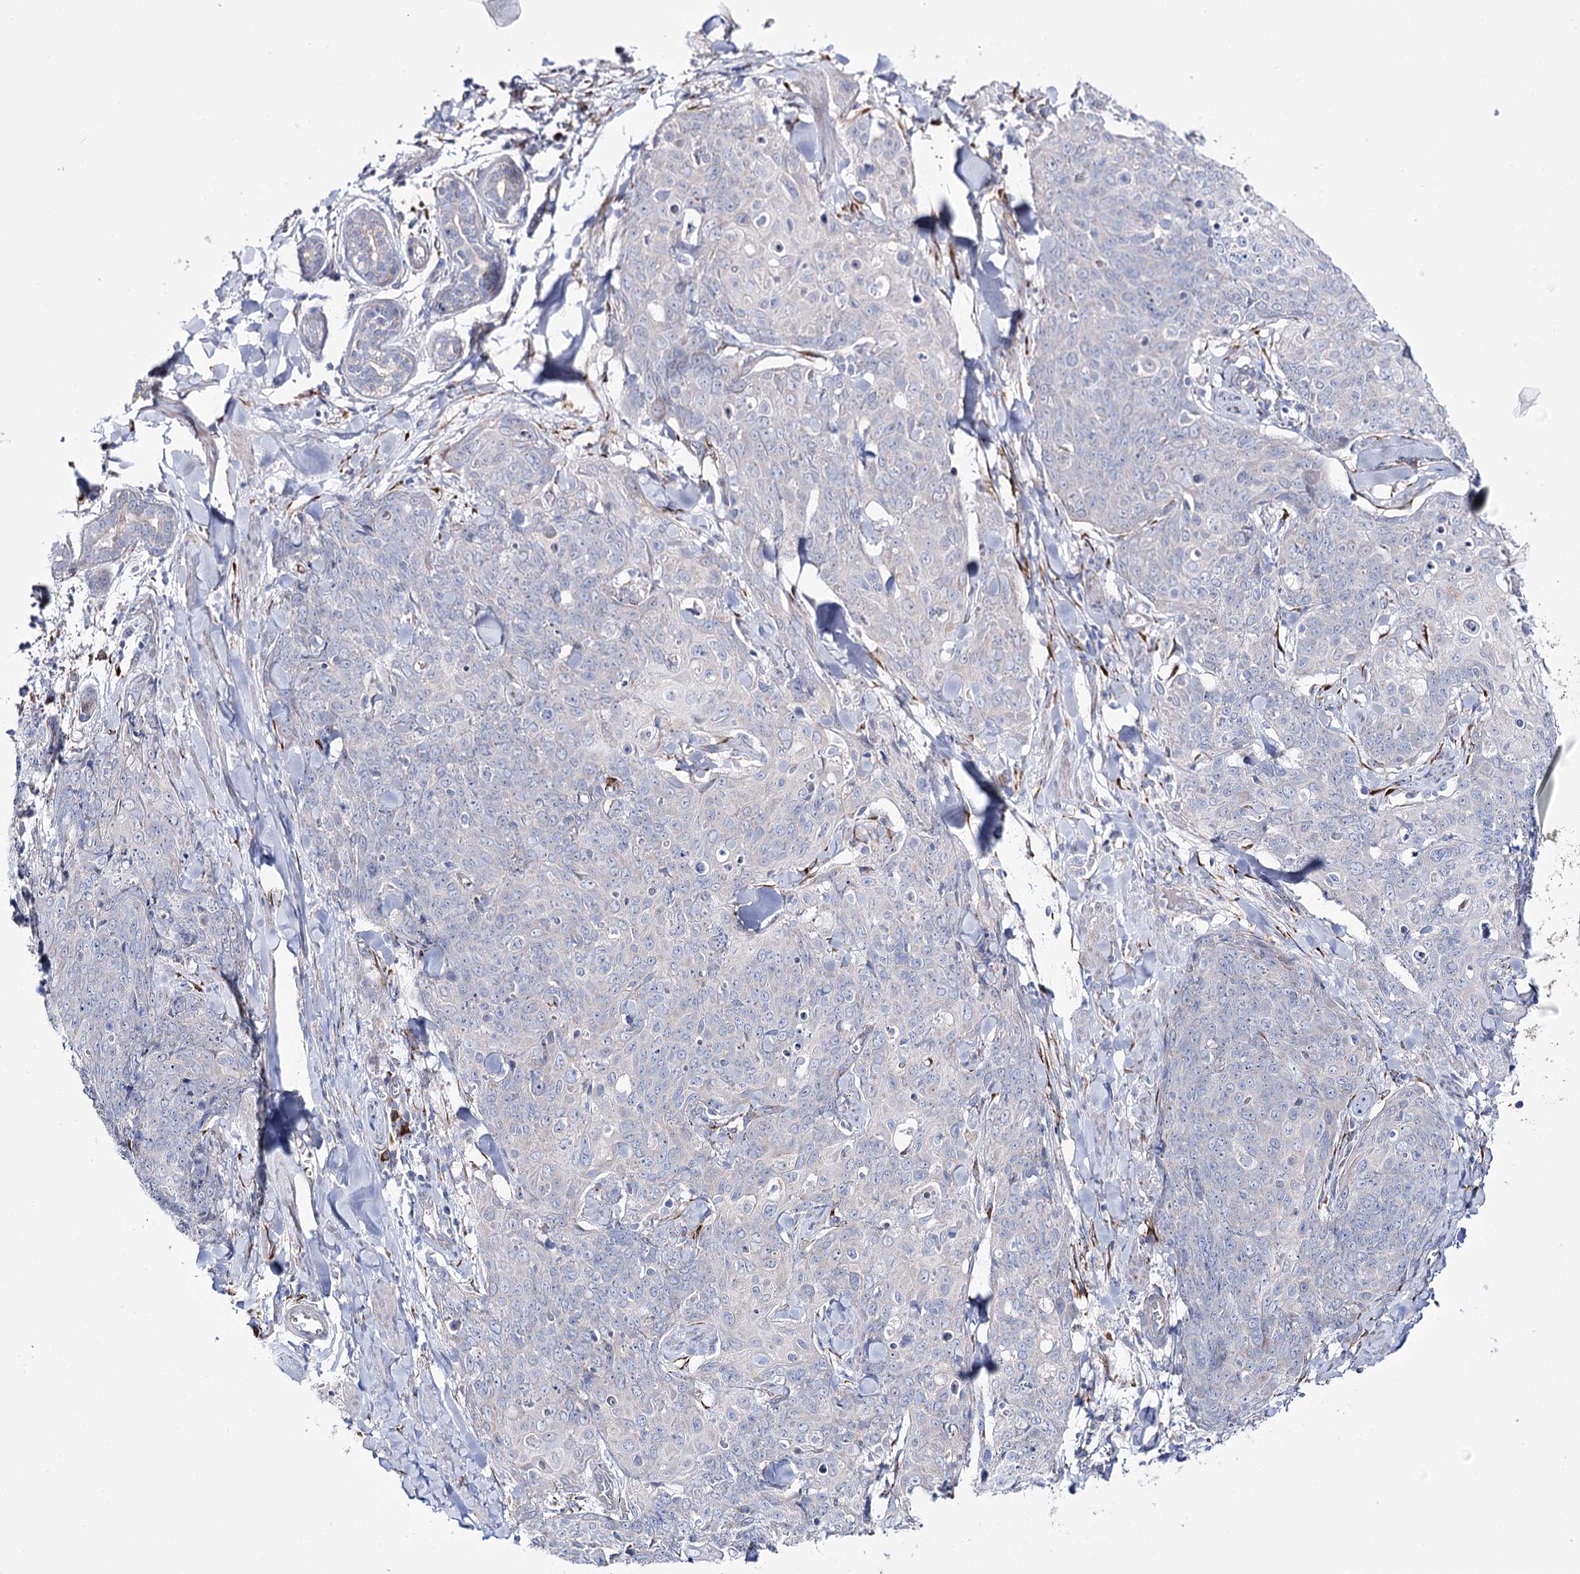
{"staining": {"intensity": "negative", "quantity": "none", "location": "none"}, "tissue": "skin cancer", "cell_type": "Tumor cells", "image_type": "cancer", "snomed": [{"axis": "morphology", "description": "Squamous cell carcinoma, NOS"}, {"axis": "topography", "description": "Skin"}, {"axis": "topography", "description": "Vulva"}], "caption": "Skin cancer (squamous cell carcinoma) was stained to show a protein in brown. There is no significant positivity in tumor cells.", "gene": "METTL5", "patient": {"sex": "female", "age": 85}}